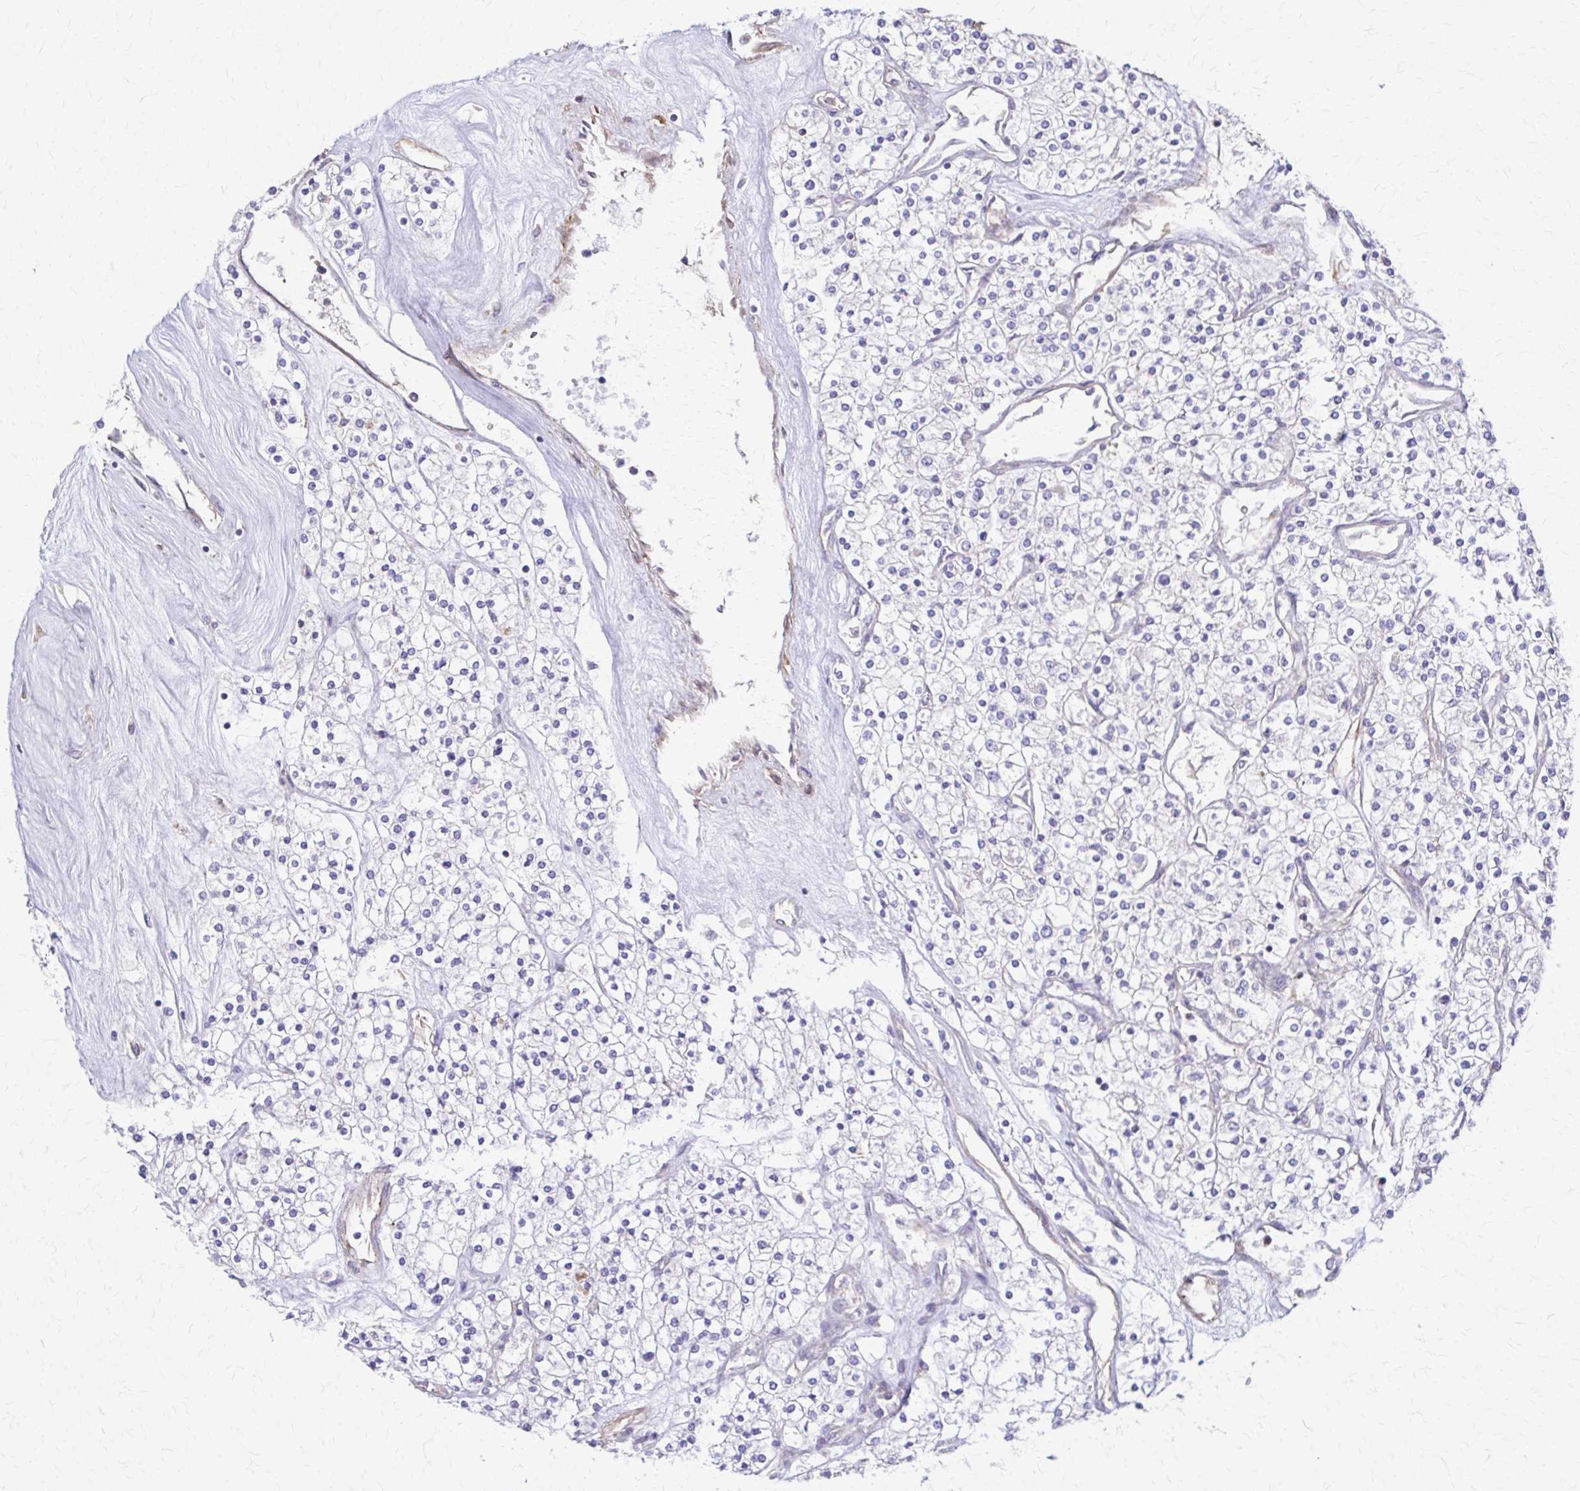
{"staining": {"intensity": "negative", "quantity": "none", "location": "none"}, "tissue": "renal cancer", "cell_type": "Tumor cells", "image_type": "cancer", "snomed": [{"axis": "morphology", "description": "Adenocarcinoma, NOS"}, {"axis": "topography", "description": "Kidney"}], "caption": "High power microscopy micrograph of an immunohistochemistry (IHC) micrograph of adenocarcinoma (renal), revealing no significant staining in tumor cells.", "gene": "DSP", "patient": {"sex": "male", "age": 80}}